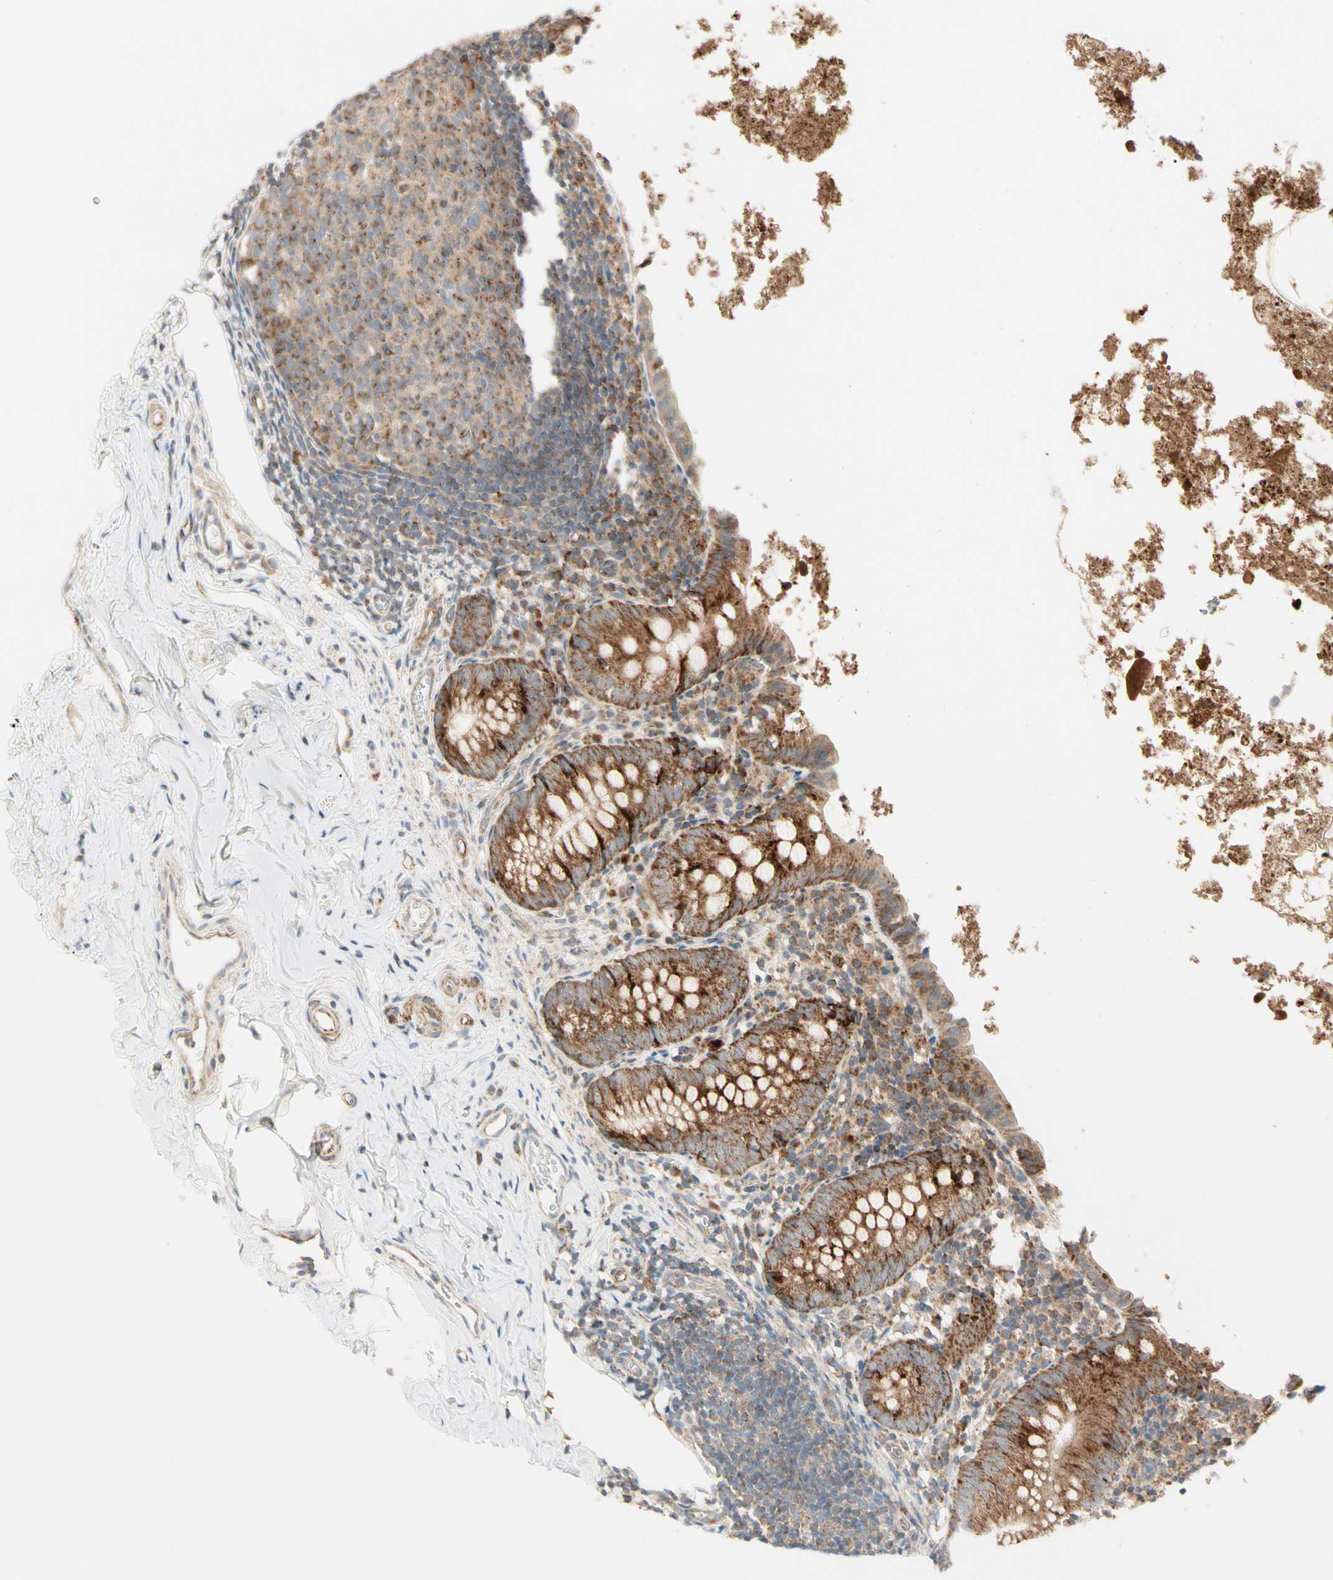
{"staining": {"intensity": "strong", "quantity": ">75%", "location": "cytoplasmic/membranous"}, "tissue": "appendix", "cell_type": "Glandular cells", "image_type": "normal", "snomed": [{"axis": "morphology", "description": "Normal tissue, NOS"}, {"axis": "topography", "description": "Appendix"}], "caption": "Brown immunohistochemical staining in normal human appendix demonstrates strong cytoplasmic/membranous staining in approximately >75% of glandular cells.", "gene": "TBC1D10A", "patient": {"sex": "female", "age": 10}}